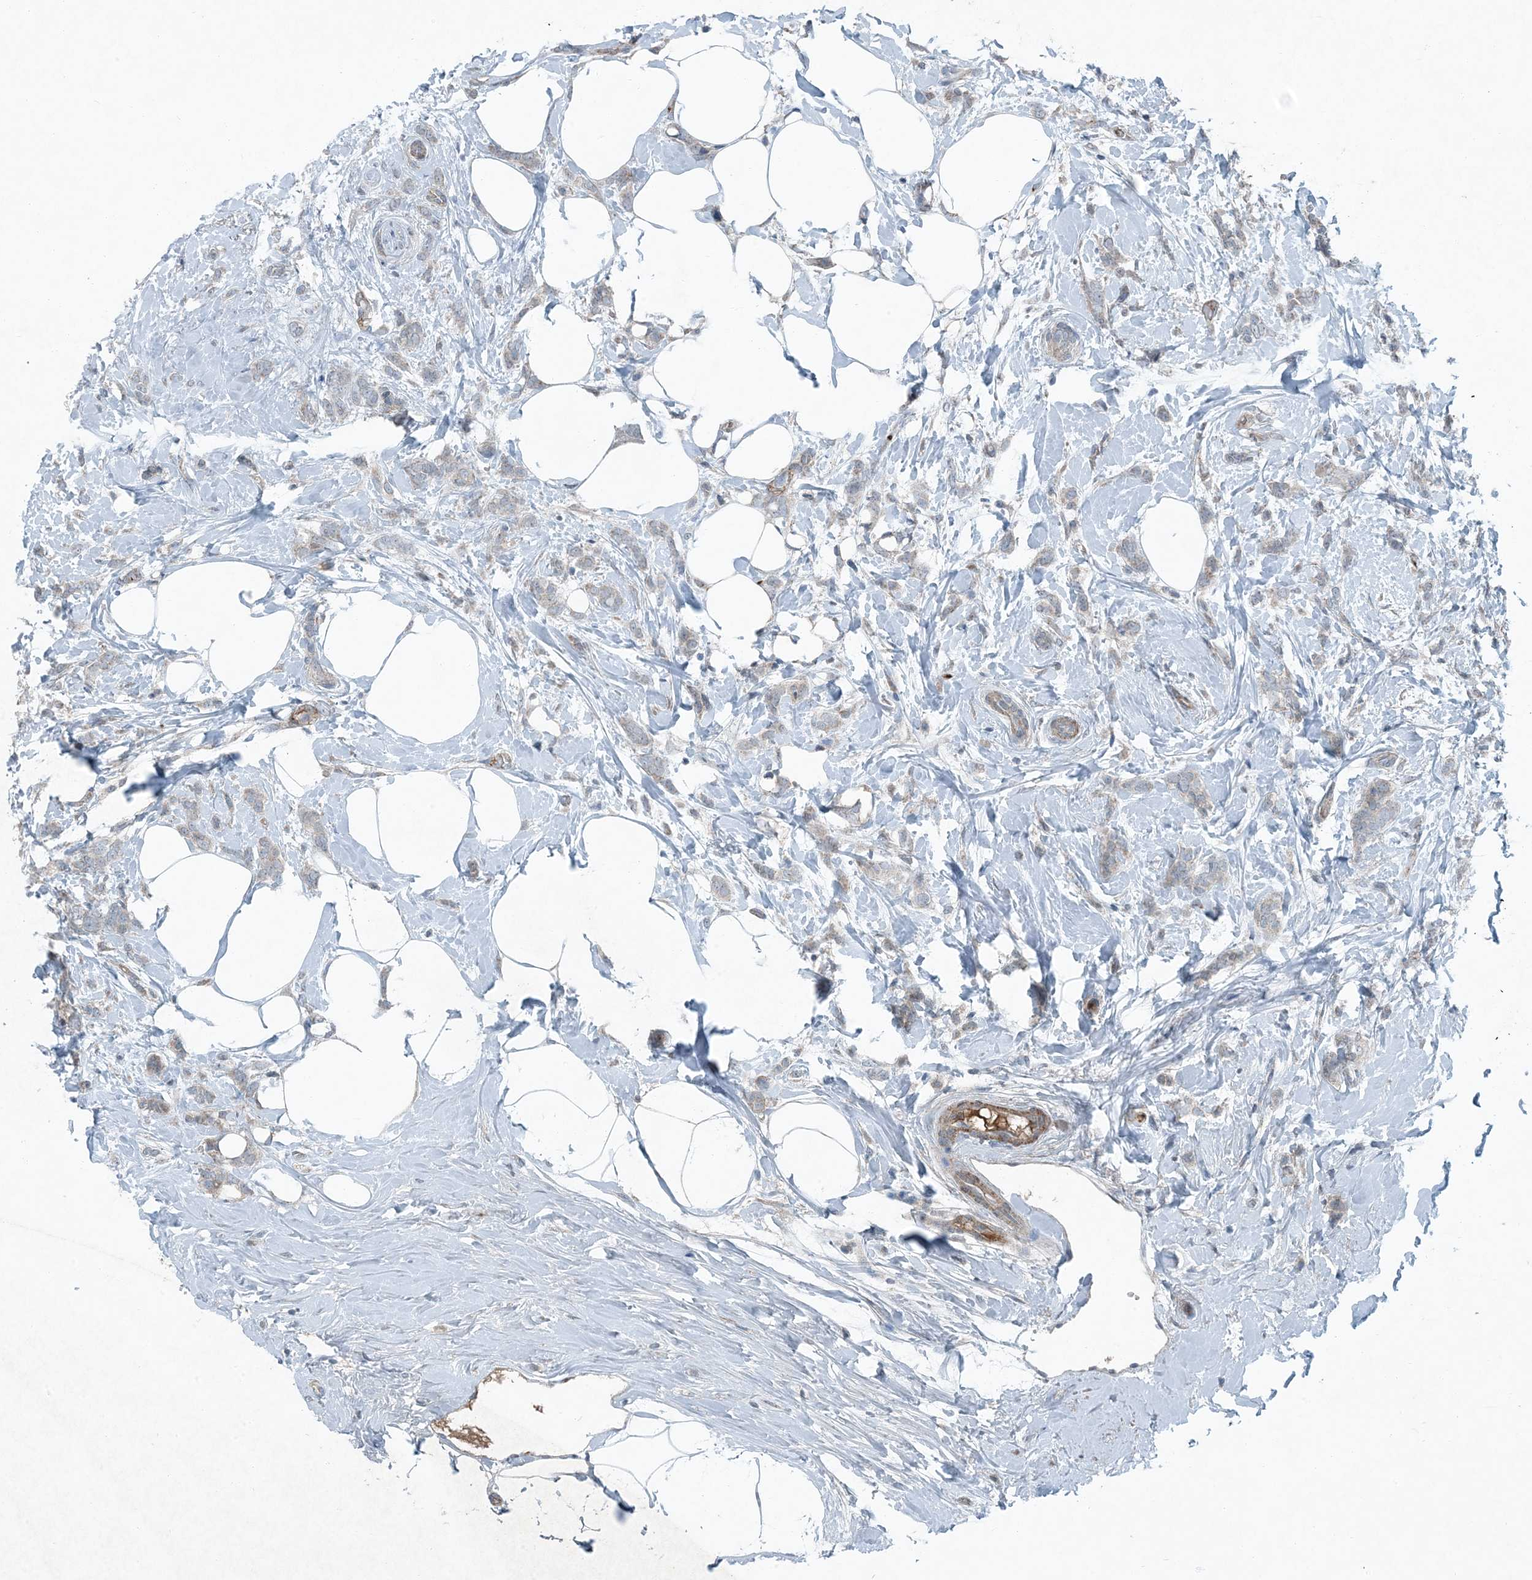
{"staining": {"intensity": "negative", "quantity": "none", "location": "none"}, "tissue": "breast cancer", "cell_type": "Tumor cells", "image_type": "cancer", "snomed": [{"axis": "morphology", "description": "Lobular carcinoma, in situ"}, {"axis": "morphology", "description": "Lobular carcinoma"}, {"axis": "topography", "description": "Breast"}], "caption": "Tumor cells are negative for protein expression in human breast lobular carcinoma in situ.", "gene": "APOM", "patient": {"sex": "female", "age": 41}}